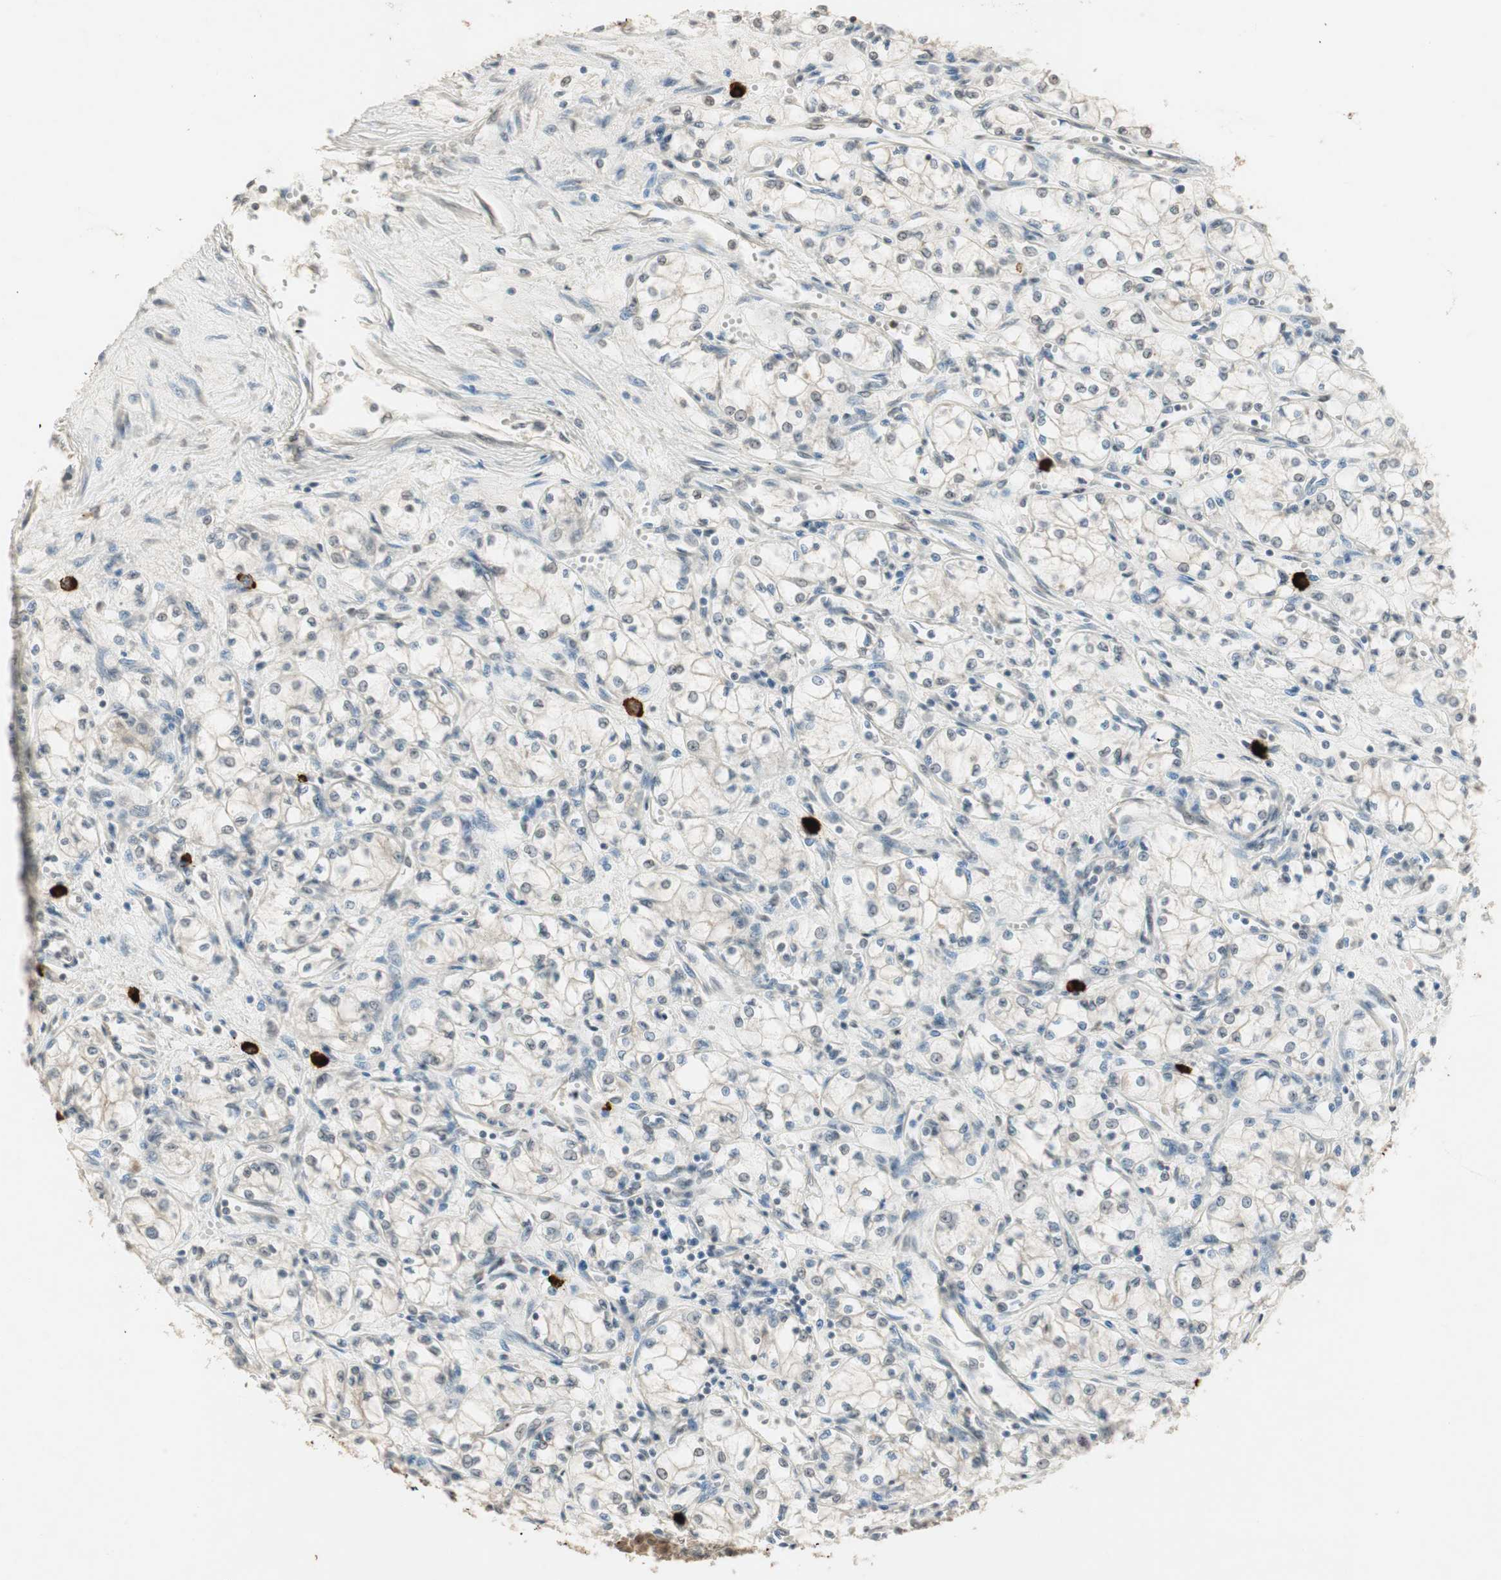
{"staining": {"intensity": "negative", "quantity": "none", "location": "none"}, "tissue": "renal cancer", "cell_type": "Tumor cells", "image_type": "cancer", "snomed": [{"axis": "morphology", "description": "Normal tissue, NOS"}, {"axis": "morphology", "description": "Adenocarcinoma, NOS"}, {"axis": "topography", "description": "Kidney"}], "caption": "Immunohistochemistry of human renal cancer (adenocarcinoma) demonstrates no expression in tumor cells.", "gene": "ETV4", "patient": {"sex": "male", "age": 59}}